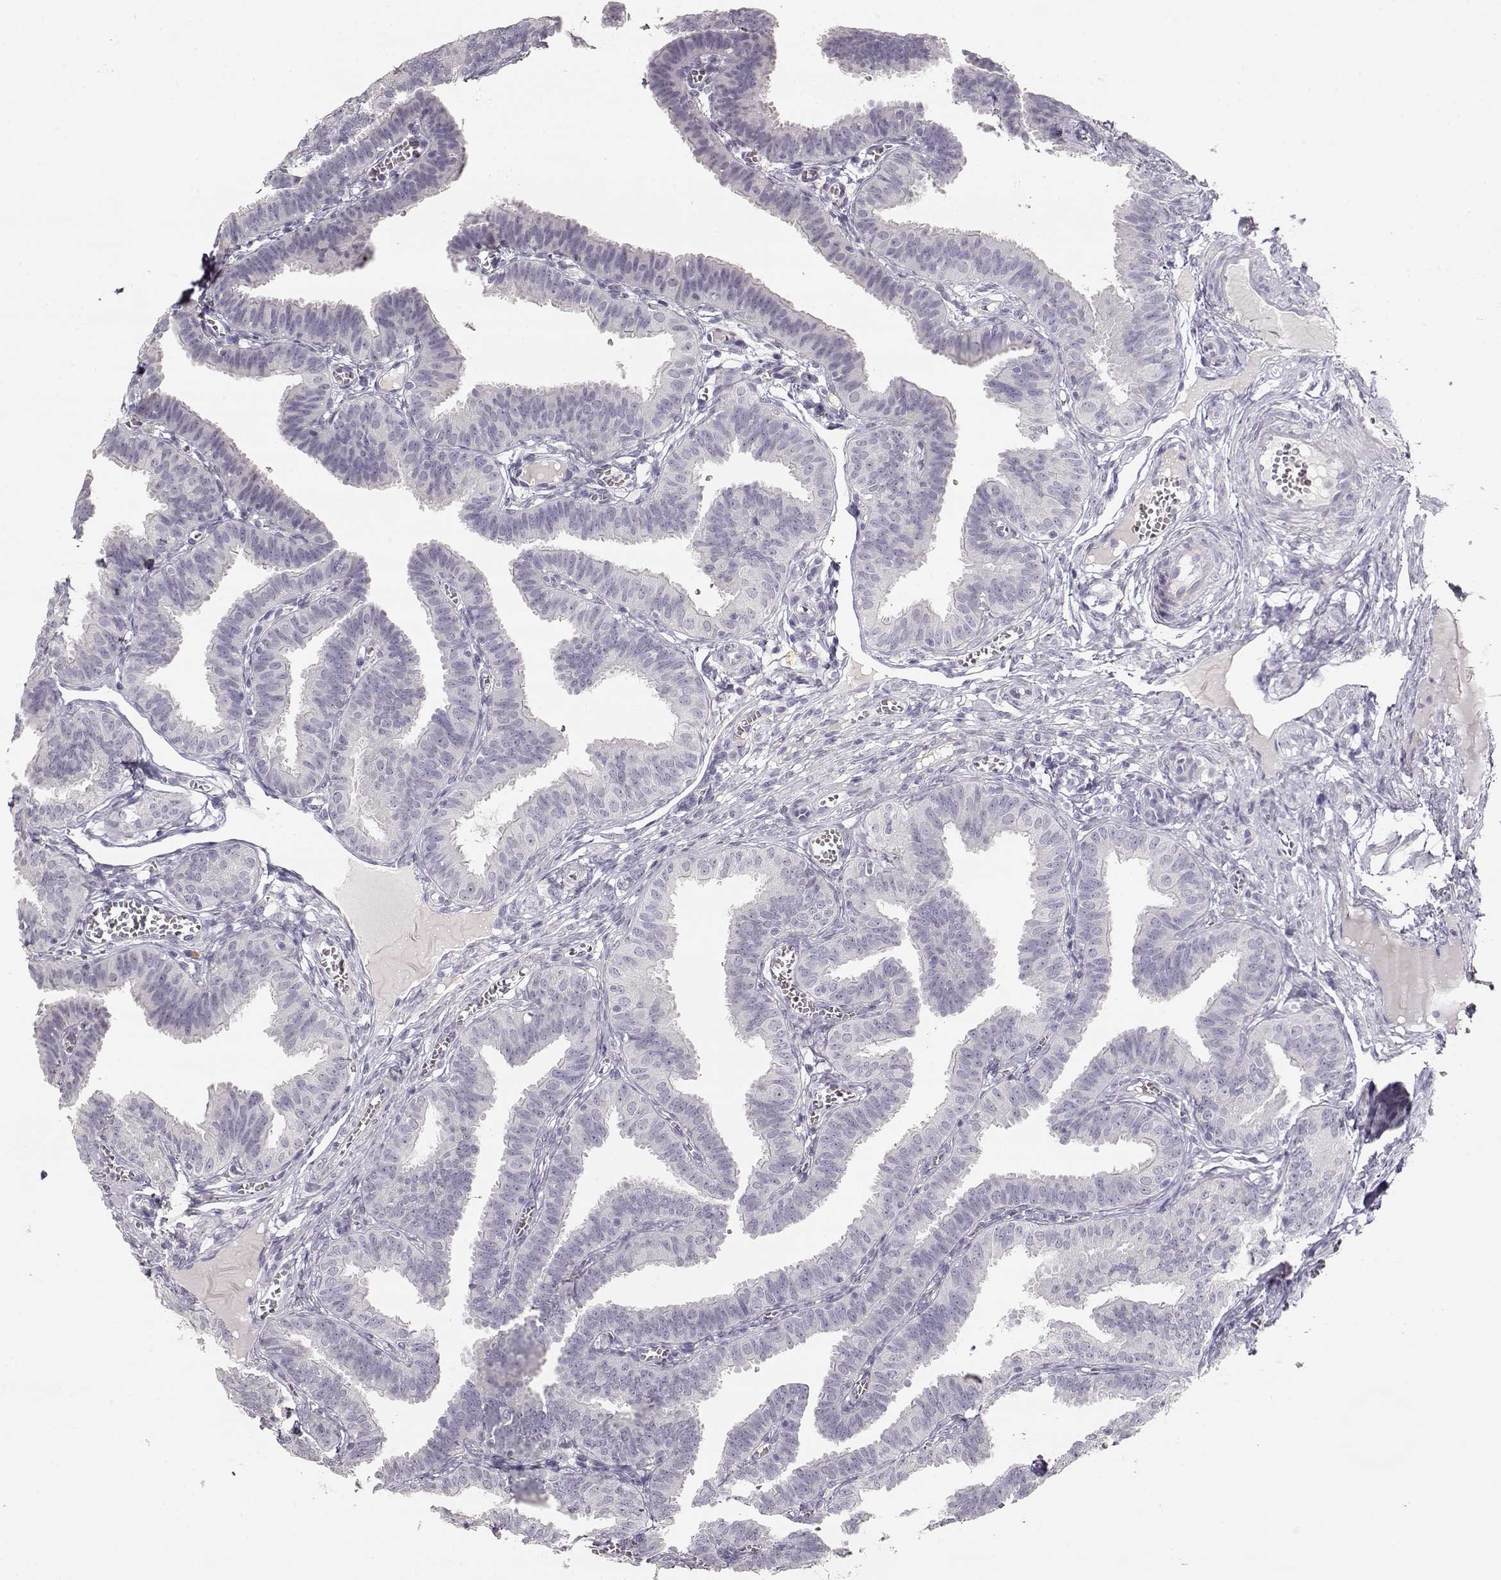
{"staining": {"intensity": "negative", "quantity": "none", "location": "none"}, "tissue": "fallopian tube", "cell_type": "Glandular cells", "image_type": "normal", "snomed": [{"axis": "morphology", "description": "Normal tissue, NOS"}, {"axis": "topography", "description": "Fallopian tube"}], "caption": "IHC photomicrograph of normal fallopian tube stained for a protein (brown), which exhibits no positivity in glandular cells. (Immunohistochemistry (ihc), brightfield microscopy, high magnification).", "gene": "TPH2", "patient": {"sex": "female", "age": 25}}